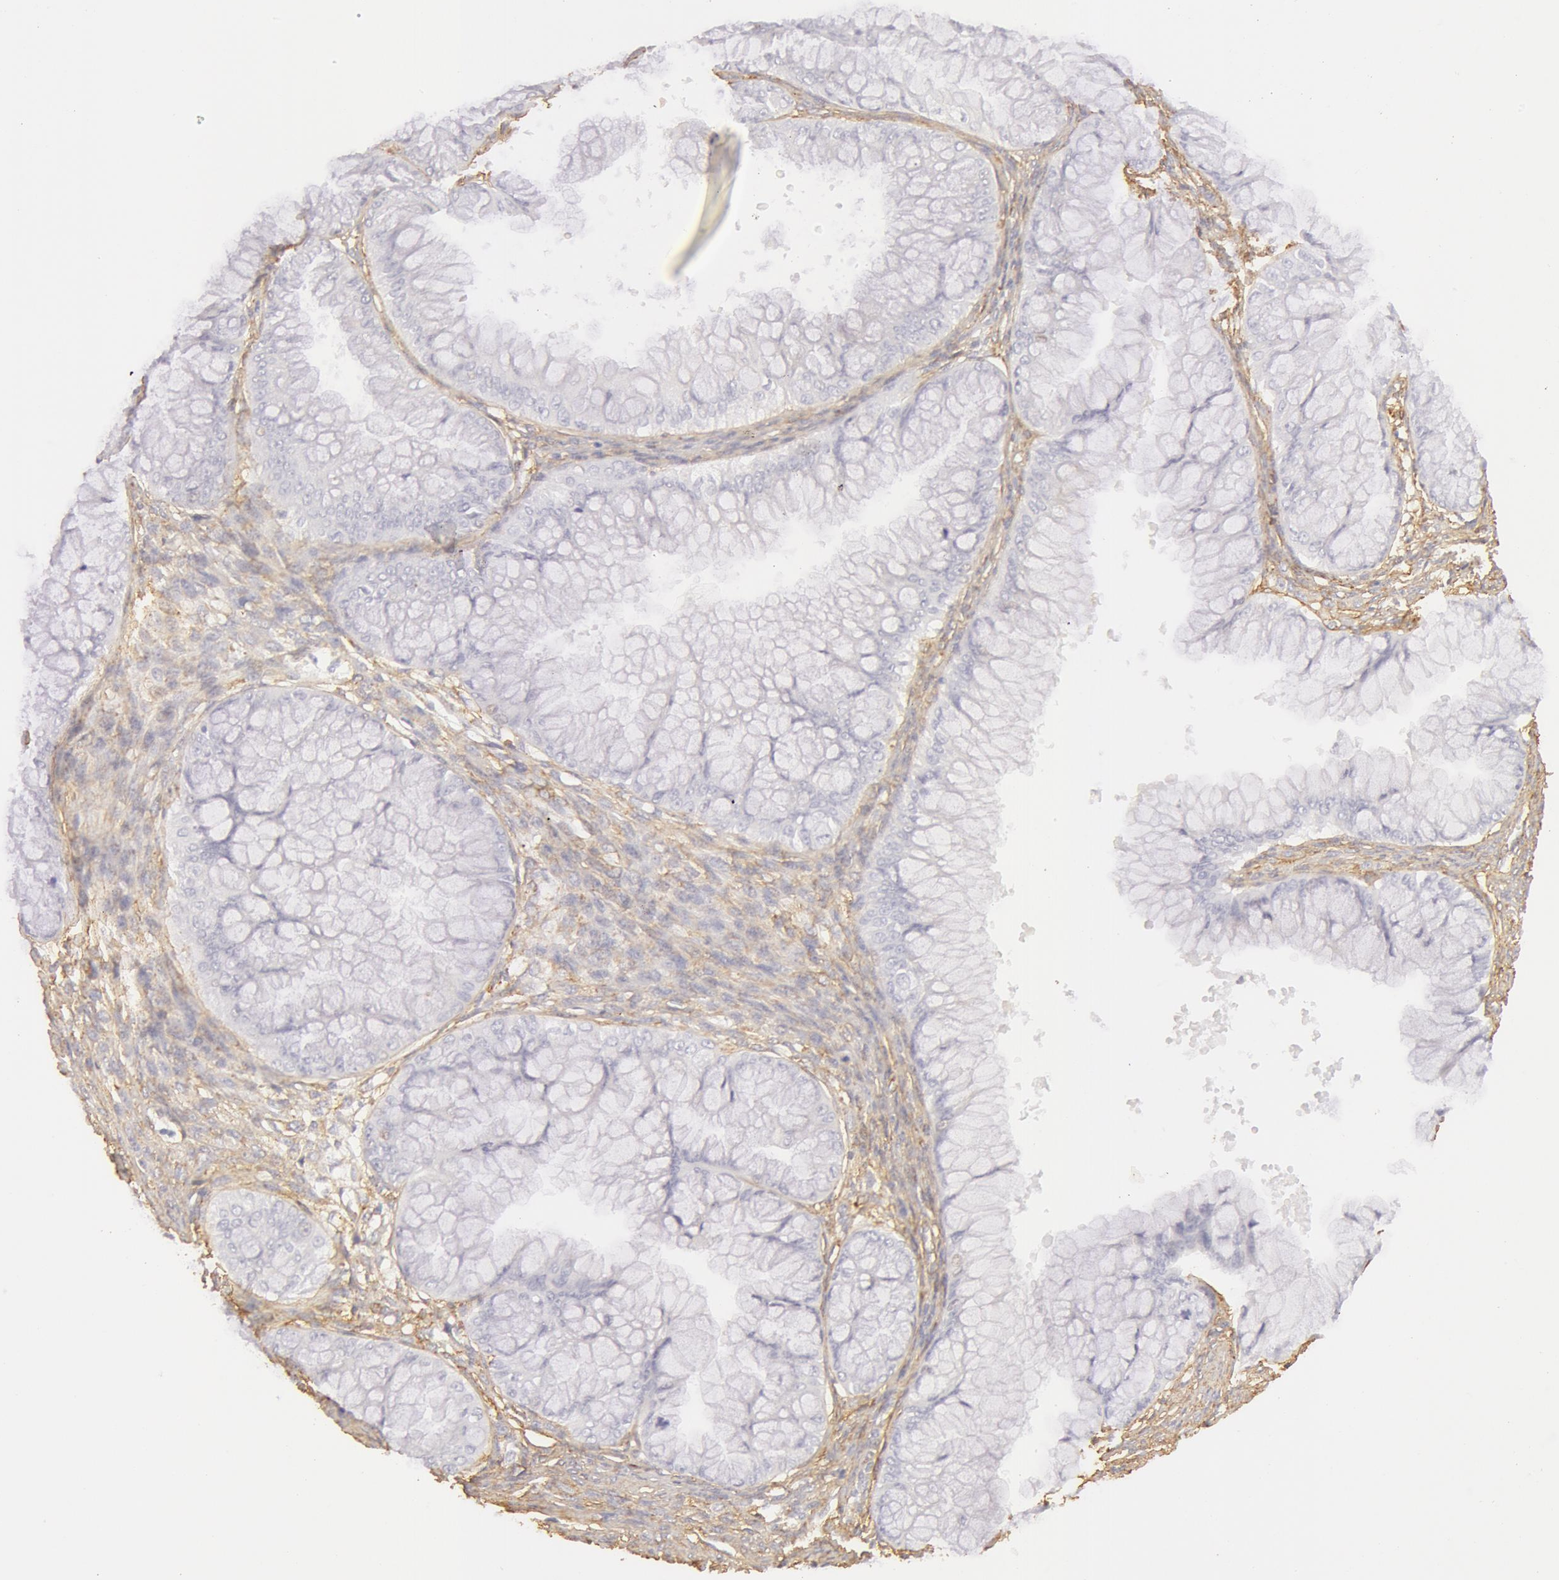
{"staining": {"intensity": "negative", "quantity": "none", "location": "none"}, "tissue": "ovarian cancer", "cell_type": "Tumor cells", "image_type": "cancer", "snomed": [{"axis": "morphology", "description": "Cystadenocarcinoma, mucinous, NOS"}, {"axis": "topography", "description": "Ovary"}], "caption": "High magnification brightfield microscopy of ovarian cancer (mucinous cystadenocarcinoma) stained with DAB (brown) and counterstained with hematoxylin (blue): tumor cells show no significant expression. (IHC, brightfield microscopy, high magnification).", "gene": "COL4A1", "patient": {"sex": "female", "age": 63}}